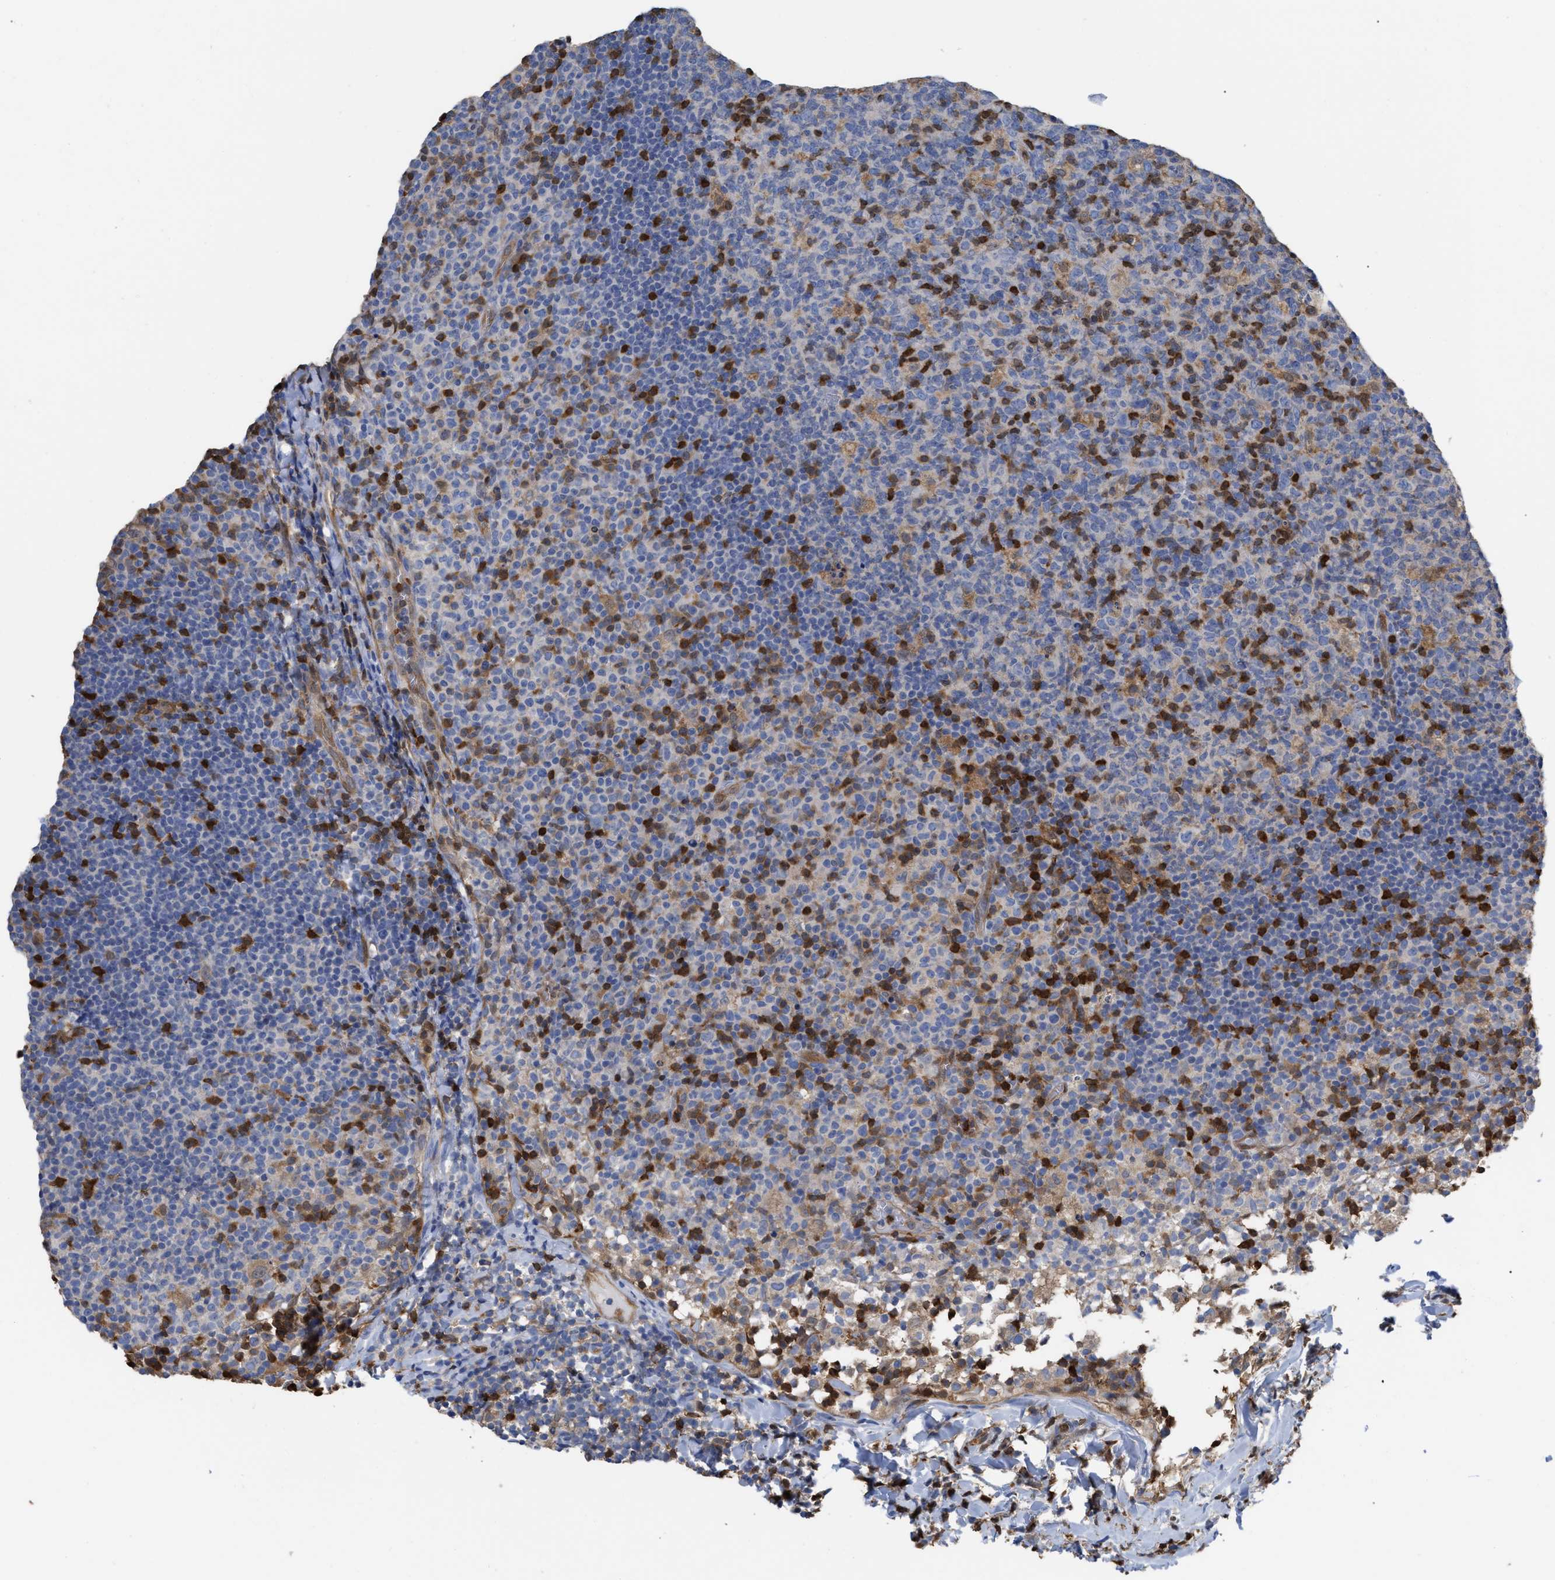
{"staining": {"intensity": "moderate", "quantity": "25%-75%", "location": "cytoplasmic/membranous,nuclear"}, "tissue": "lymph node", "cell_type": "Germinal center cells", "image_type": "normal", "snomed": [{"axis": "morphology", "description": "Normal tissue, NOS"}, {"axis": "morphology", "description": "Inflammation, NOS"}, {"axis": "topography", "description": "Lymph node"}], "caption": "IHC (DAB) staining of benign human lymph node displays moderate cytoplasmic/membranous,nuclear protein expression in about 25%-75% of germinal center cells. The staining is performed using DAB brown chromogen to label protein expression. The nuclei are counter-stained blue using hematoxylin.", "gene": "GIMAP4", "patient": {"sex": "male", "age": 55}}